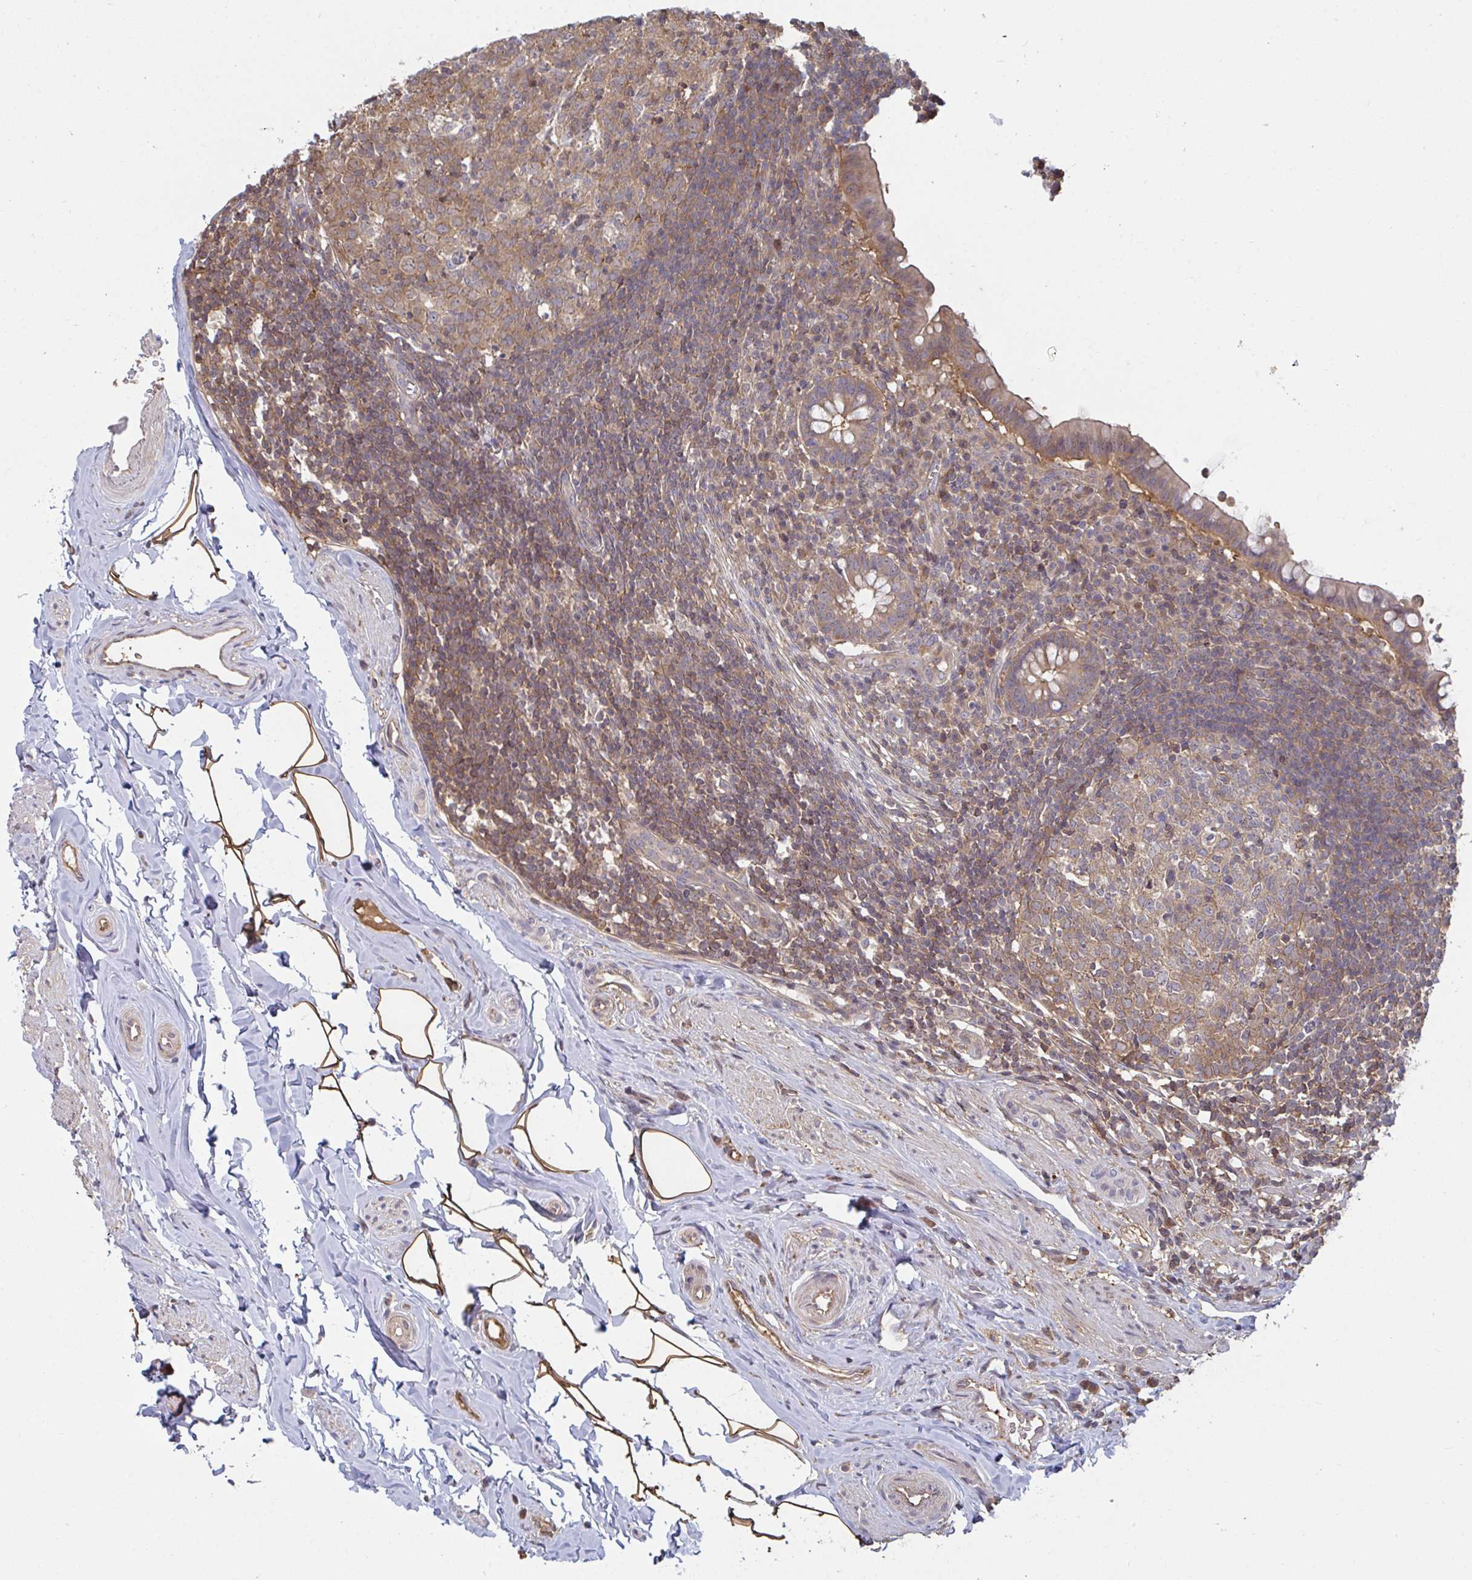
{"staining": {"intensity": "moderate", "quantity": ">75%", "location": "cytoplasmic/membranous"}, "tissue": "appendix", "cell_type": "Glandular cells", "image_type": "normal", "snomed": [{"axis": "morphology", "description": "Normal tissue, NOS"}, {"axis": "topography", "description": "Appendix"}], "caption": "Glandular cells show medium levels of moderate cytoplasmic/membranous staining in approximately >75% of cells in unremarkable appendix. The staining was performed using DAB, with brown indicating positive protein expression. Nuclei are stained blue with hematoxylin.", "gene": "TTC9C", "patient": {"sex": "female", "age": 56}}